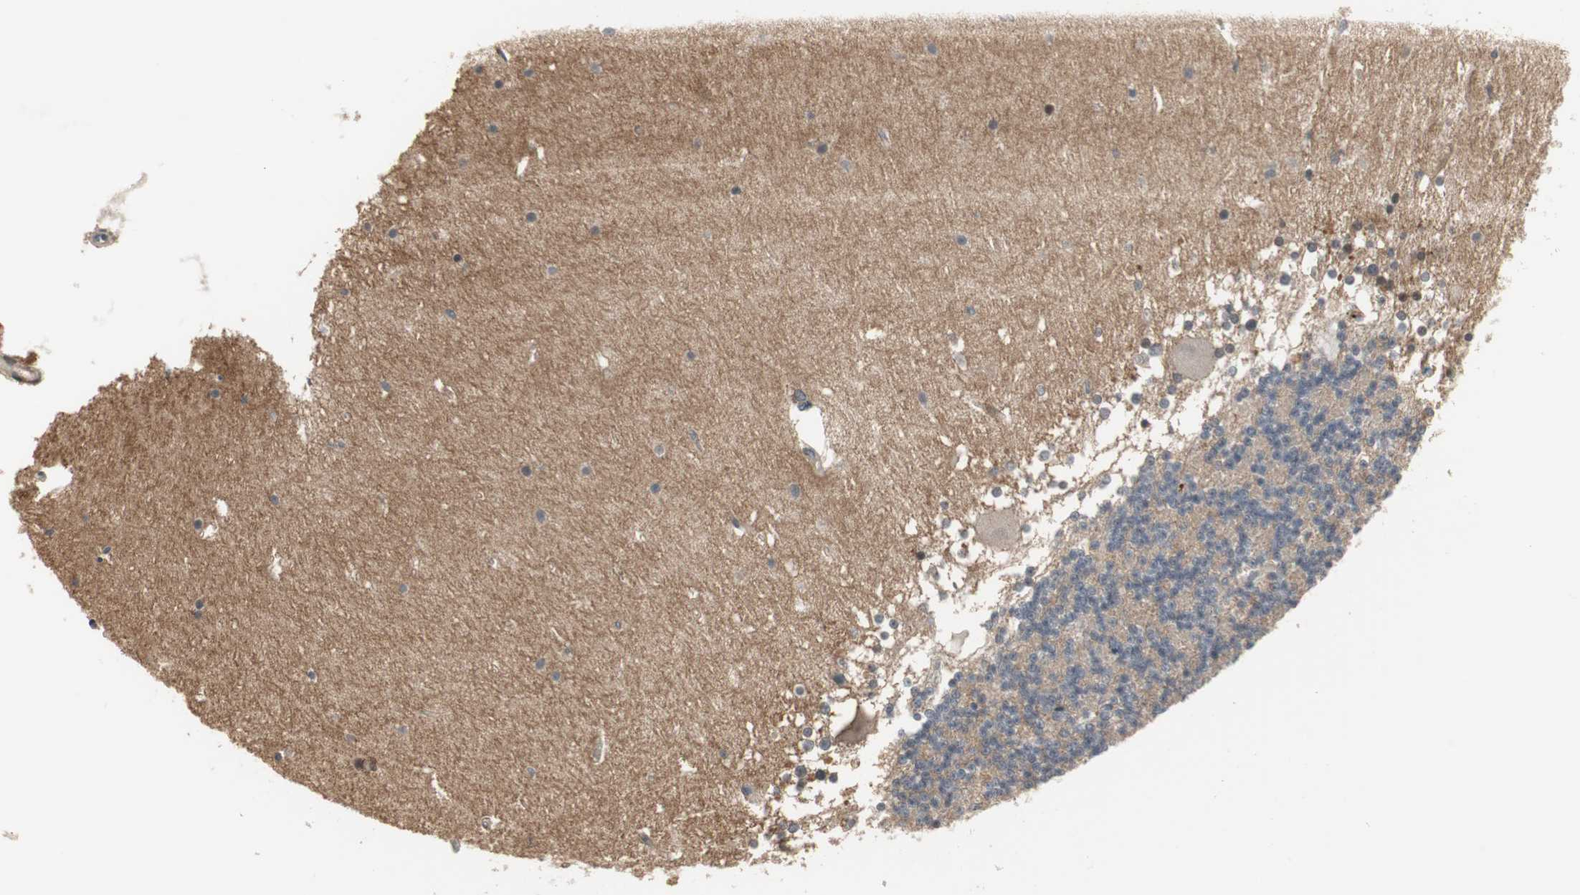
{"staining": {"intensity": "weak", "quantity": "25%-75%", "location": "cytoplasmic/membranous"}, "tissue": "cerebellum", "cell_type": "Cells in granular layer", "image_type": "normal", "snomed": [{"axis": "morphology", "description": "Normal tissue, NOS"}, {"axis": "topography", "description": "Cerebellum"}], "caption": "Immunohistochemical staining of benign cerebellum exhibits weak cytoplasmic/membranous protein expression in about 25%-75% of cells in granular layer. The staining was performed using DAB (3,3'-diaminobenzidine) to visualize the protein expression in brown, while the nuclei were stained in blue with hematoxylin (Magnification: 20x).", "gene": "SNX4", "patient": {"sex": "female", "age": 19}}